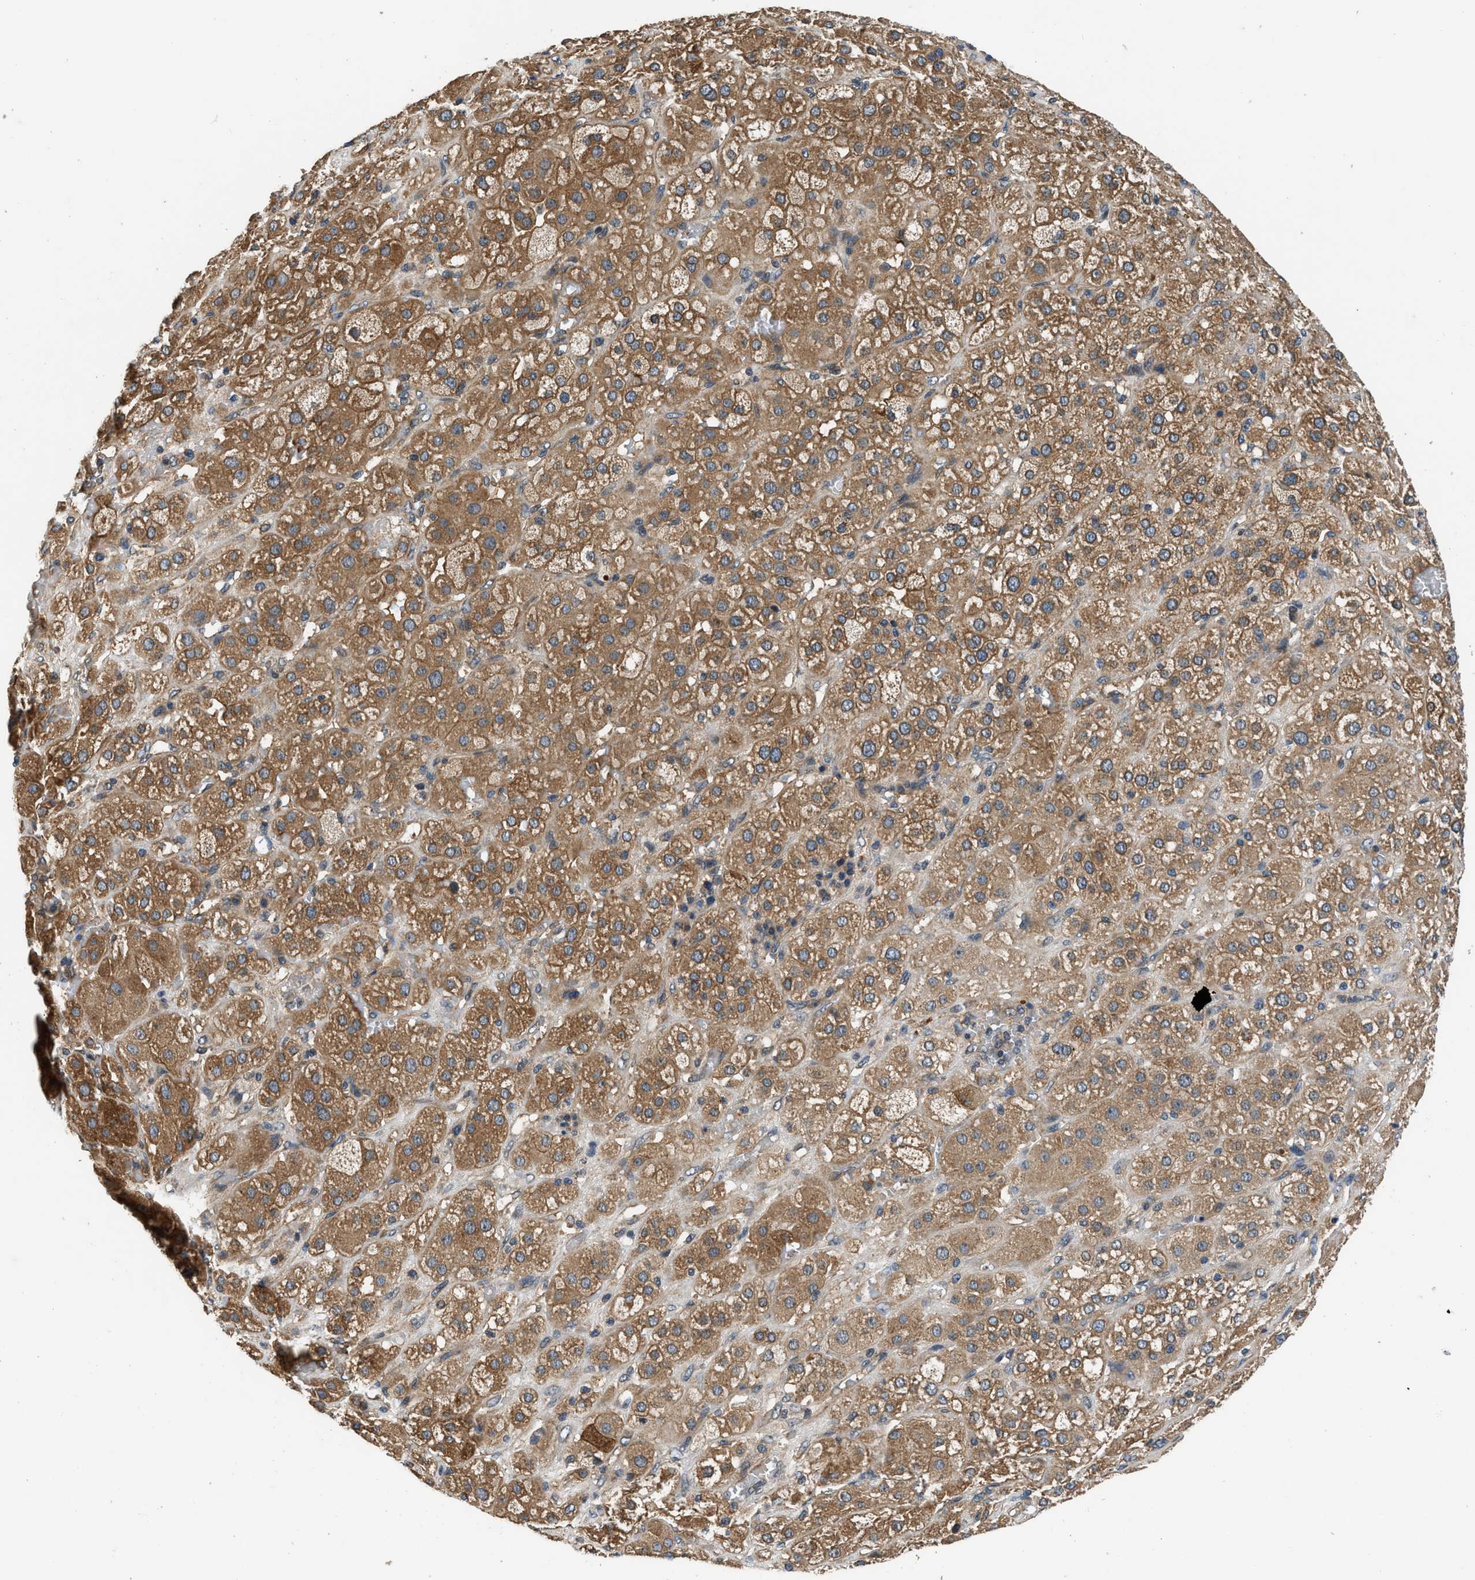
{"staining": {"intensity": "moderate", "quantity": ">75%", "location": "cytoplasmic/membranous"}, "tissue": "adrenal gland", "cell_type": "Glandular cells", "image_type": "normal", "snomed": [{"axis": "morphology", "description": "Normal tissue, NOS"}, {"axis": "topography", "description": "Adrenal gland"}], "caption": "Brown immunohistochemical staining in unremarkable adrenal gland demonstrates moderate cytoplasmic/membranous expression in approximately >75% of glandular cells. (IHC, brightfield microscopy, high magnification).", "gene": "IL3RA", "patient": {"sex": "female", "age": 47}}